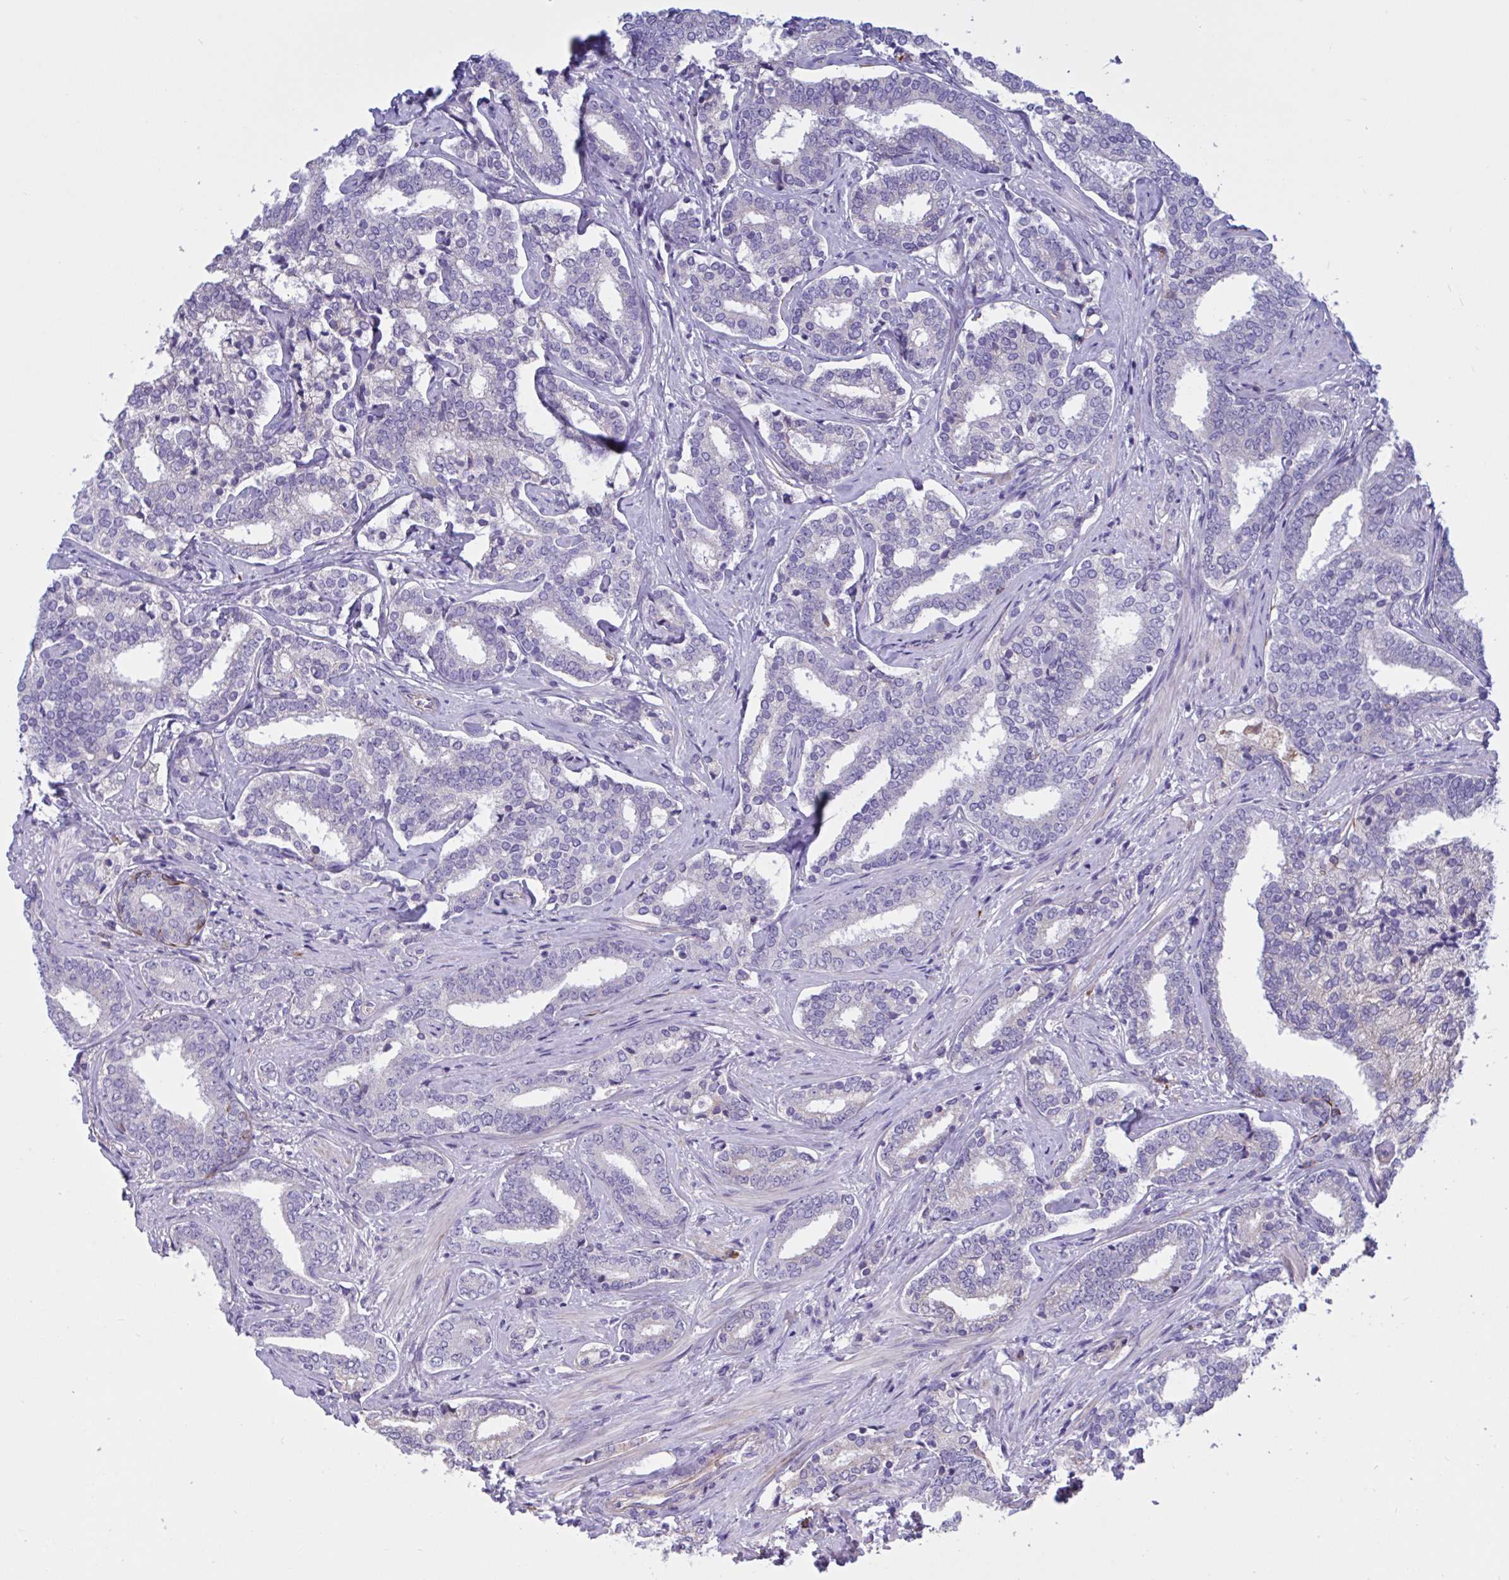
{"staining": {"intensity": "negative", "quantity": "none", "location": "none"}, "tissue": "prostate cancer", "cell_type": "Tumor cells", "image_type": "cancer", "snomed": [{"axis": "morphology", "description": "Adenocarcinoma, High grade"}, {"axis": "topography", "description": "Prostate"}], "caption": "Immunohistochemistry (IHC) photomicrograph of prostate cancer stained for a protein (brown), which shows no staining in tumor cells.", "gene": "SLC66A1", "patient": {"sex": "male", "age": 72}}